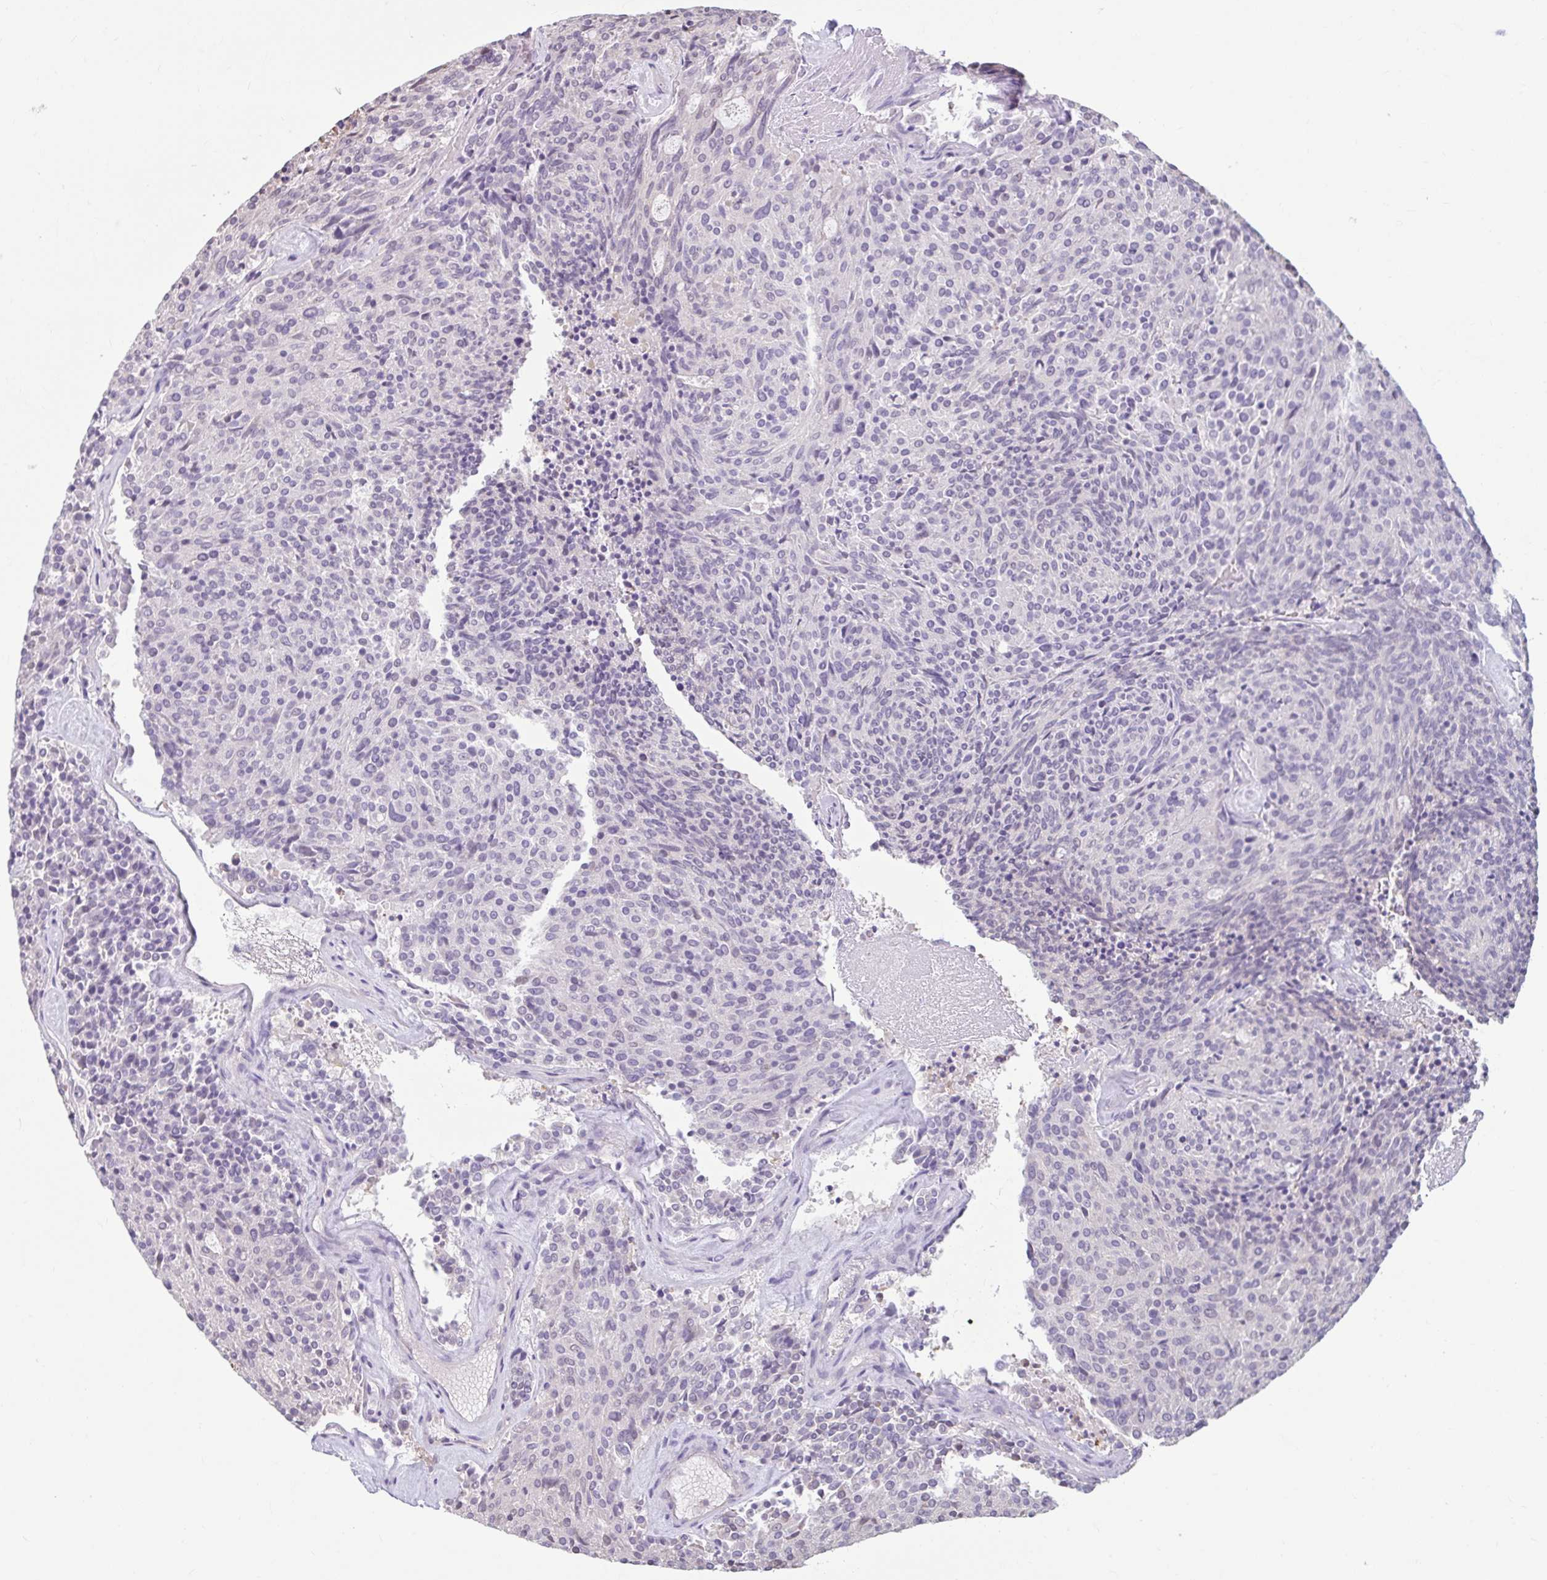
{"staining": {"intensity": "negative", "quantity": "none", "location": "none"}, "tissue": "carcinoid", "cell_type": "Tumor cells", "image_type": "cancer", "snomed": [{"axis": "morphology", "description": "Carcinoid, malignant, NOS"}, {"axis": "topography", "description": "Pancreas"}], "caption": "Carcinoid (malignant) stained for a protein using immunohistochemistry displays no positivity tumor cells.", "gene": "CDH19", "patient": {"sex": "female", "age": 54}}